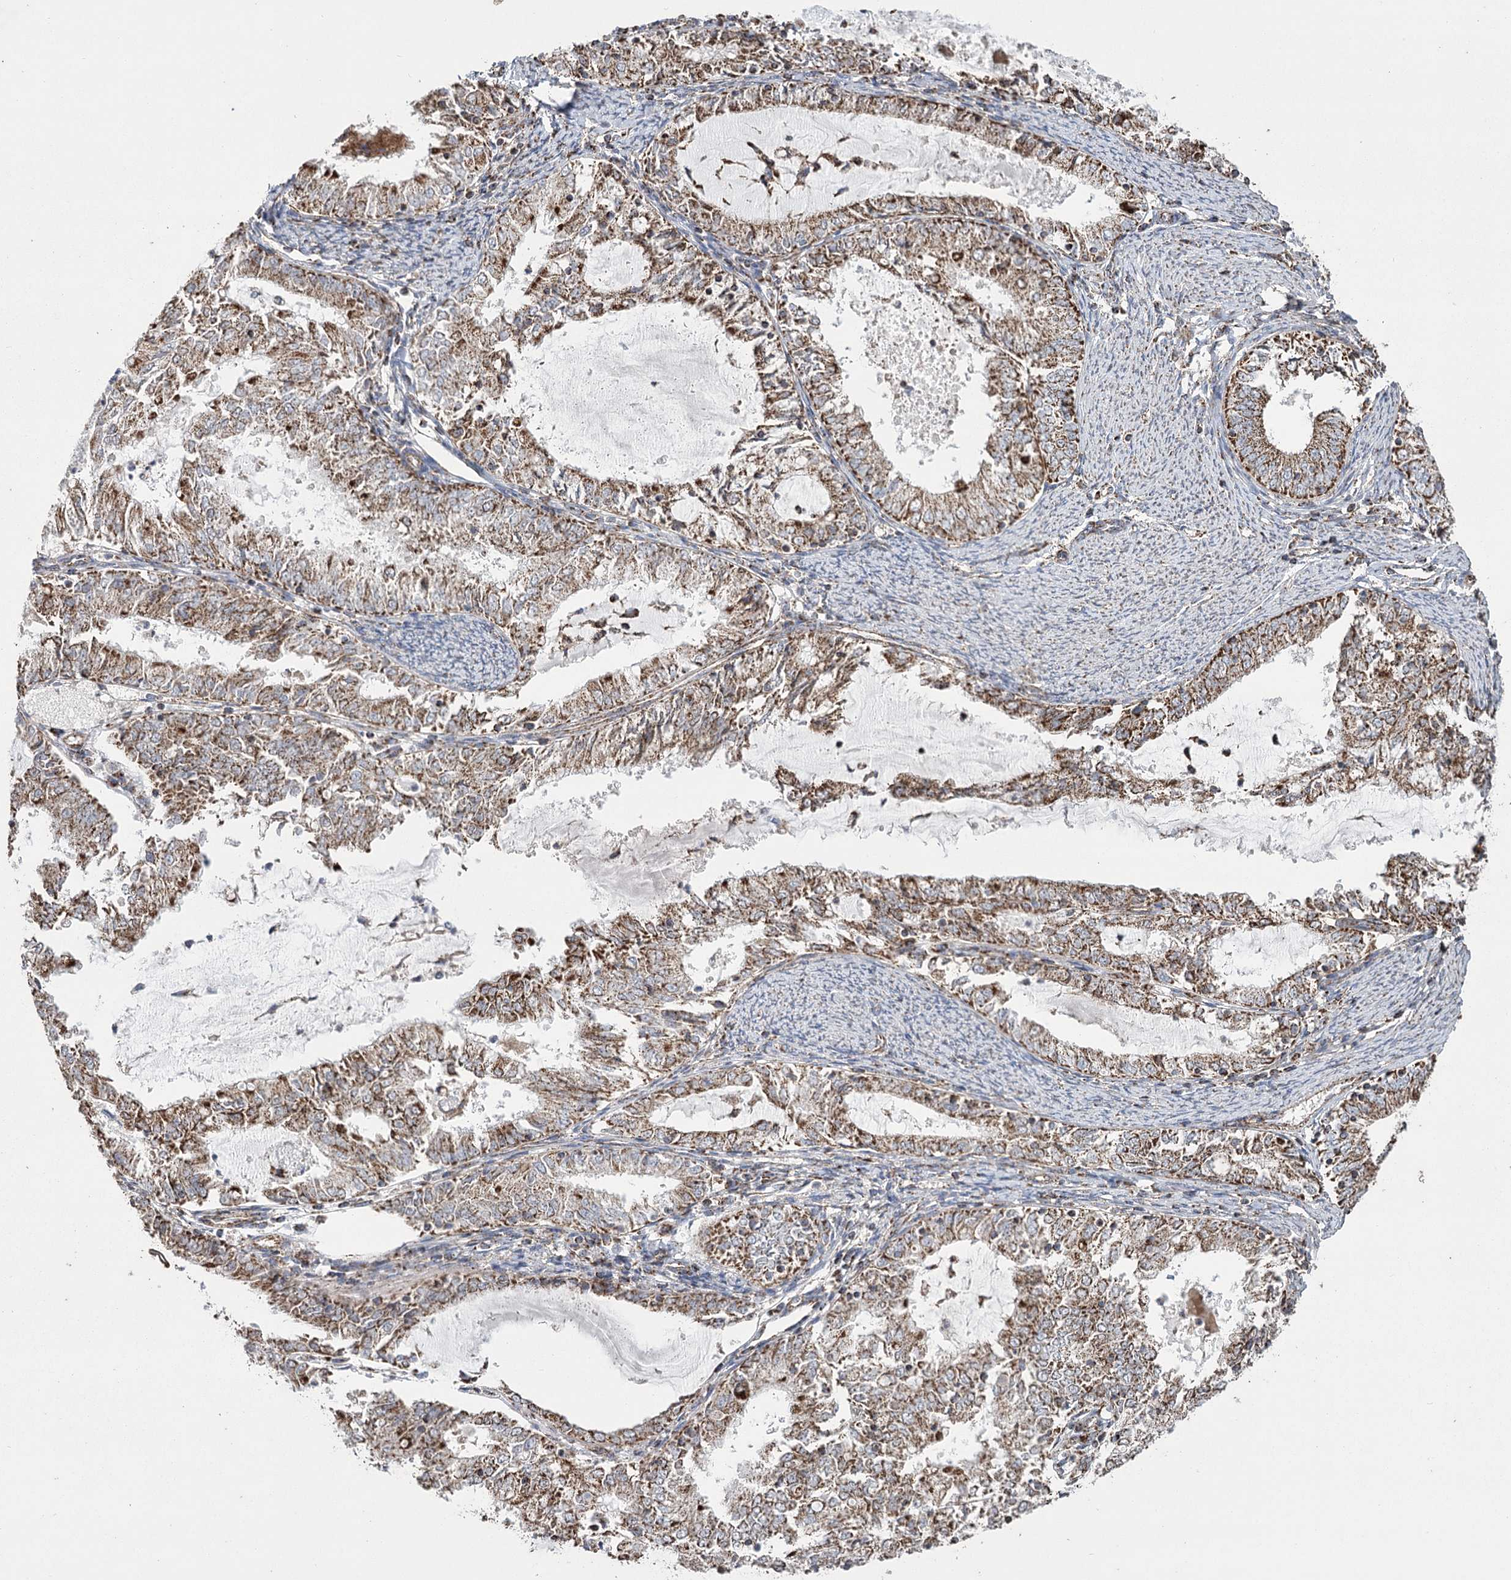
{"staining": {"intensity": "moderate", "quantity": ">75%", "location": "cytoplasmic/membranous"}, "tissue": "endometrial cancer", "cell_type": "Tumor cells", "image_type": "cancer", "snomed": [{"axis": "morphology", "description": "Adenocarcinoma, NOS"}, {"axis": "topography", "description": "Endometrium"}], "caption": "Immunohistochemical staining of endometrial cancer demonstrates medium levels of moderate cytoplasmic/membranous protein staining in approximately >75% of tumor cells. The protein of interest is shown in brown color, while the nuclei are stained blue.", "gene": "RANBP3L", "patient": {"sex": "female", "age": 57}}